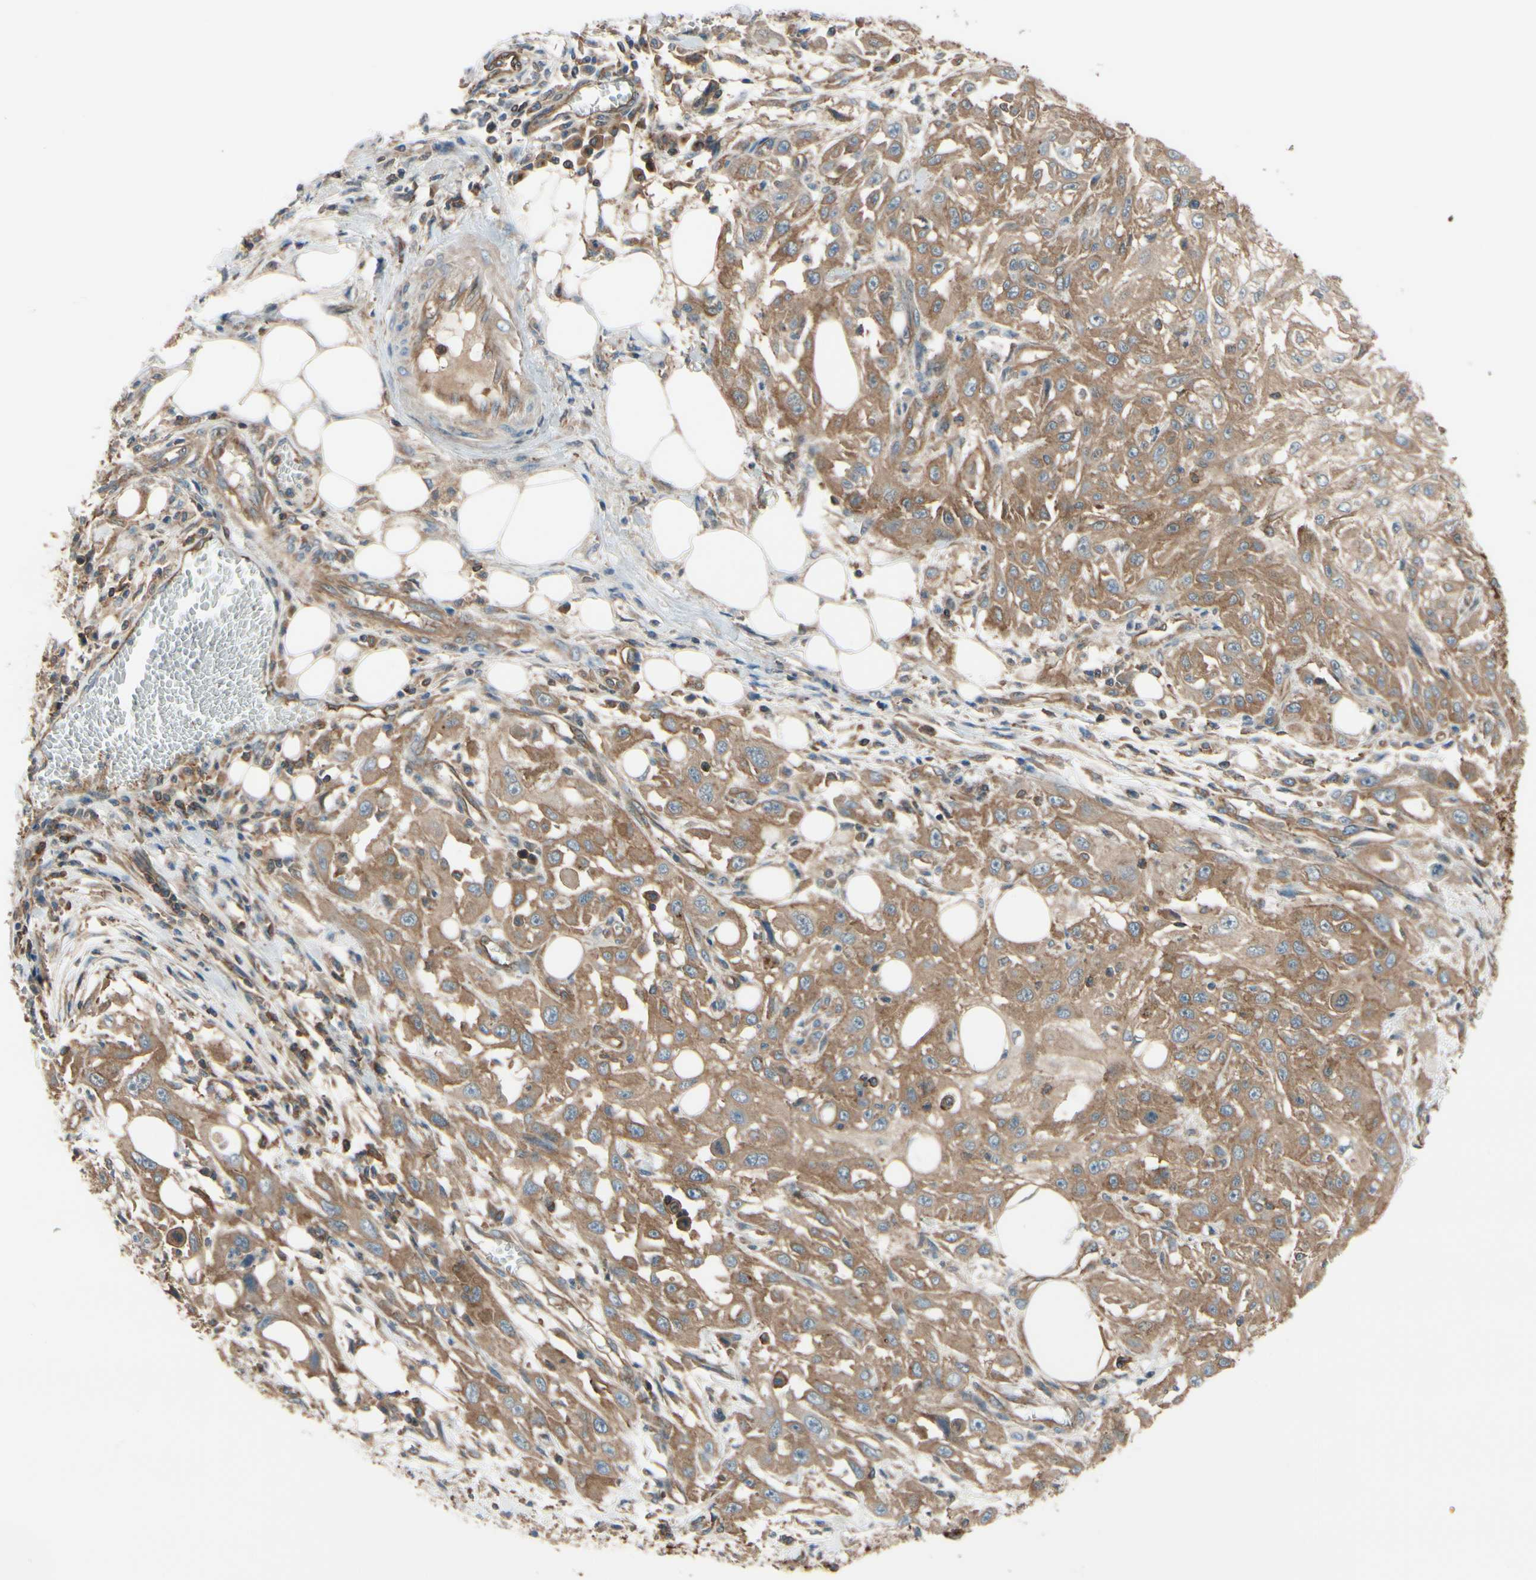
{"staining": {"intensity": "moderate", "quantity": "25%-75%", "location": "cytoplasmic/membranous"}, "tissue": "skin cancer", "cell_type": "Tumor cells", "image_type": "cancer", "snomed": [{"axis": "morphology", "description": "Squamous cell carcinoma, NOS"}, {"axis": "topography", "description": "Skin"}], "caption": "Immunohistochemical staining of human skin squamous cell carcinoma displays medium levels of moderate cytoplasmic/membranous expression in about 25%-75% of tumor cells. (DAB (3,3'-diaminobenzidine) IHC, brown staining for protein, blue staining for nuclei).", "gene": "EPS15", "patient": {"sex": "male", "age": 75}}